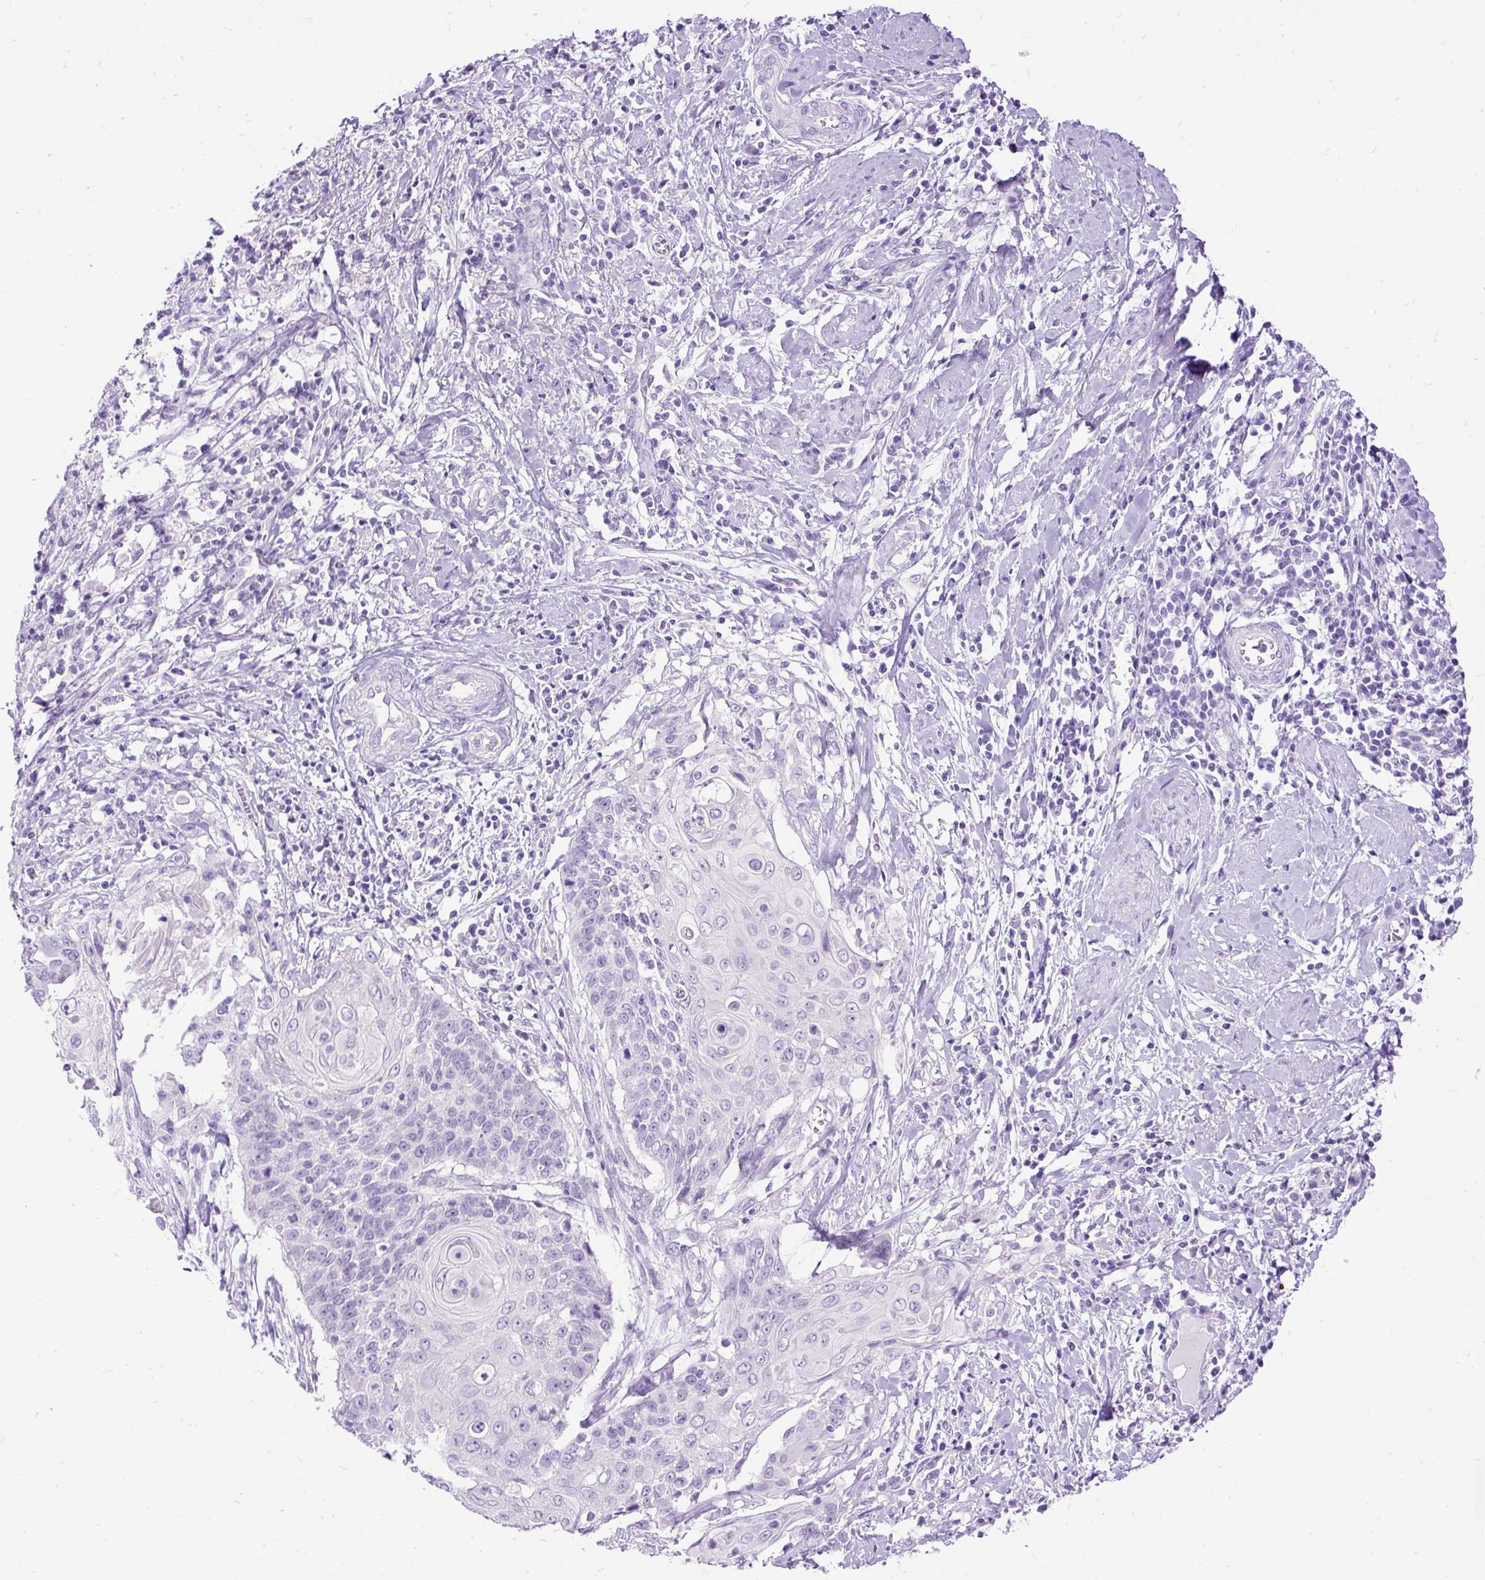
{"staining": {"intensity": "negative", "quantity": "none", "location": "none"}, "tissue": "cervical cancer", "cell_type": "Tumor cells", "image_type": "cancer", "snomed": [{"axis": "morphology", "description": "Squamous cell carcinoma, NOS"}, {"axis": "topography", "description": "Cervix"}], "caption": "Image shows no protein positivity in tumor cells of cervical squamous cell carcinoma tissue.", "gene": "HEY1", "patient": {"sex": "female", "age": 39}}